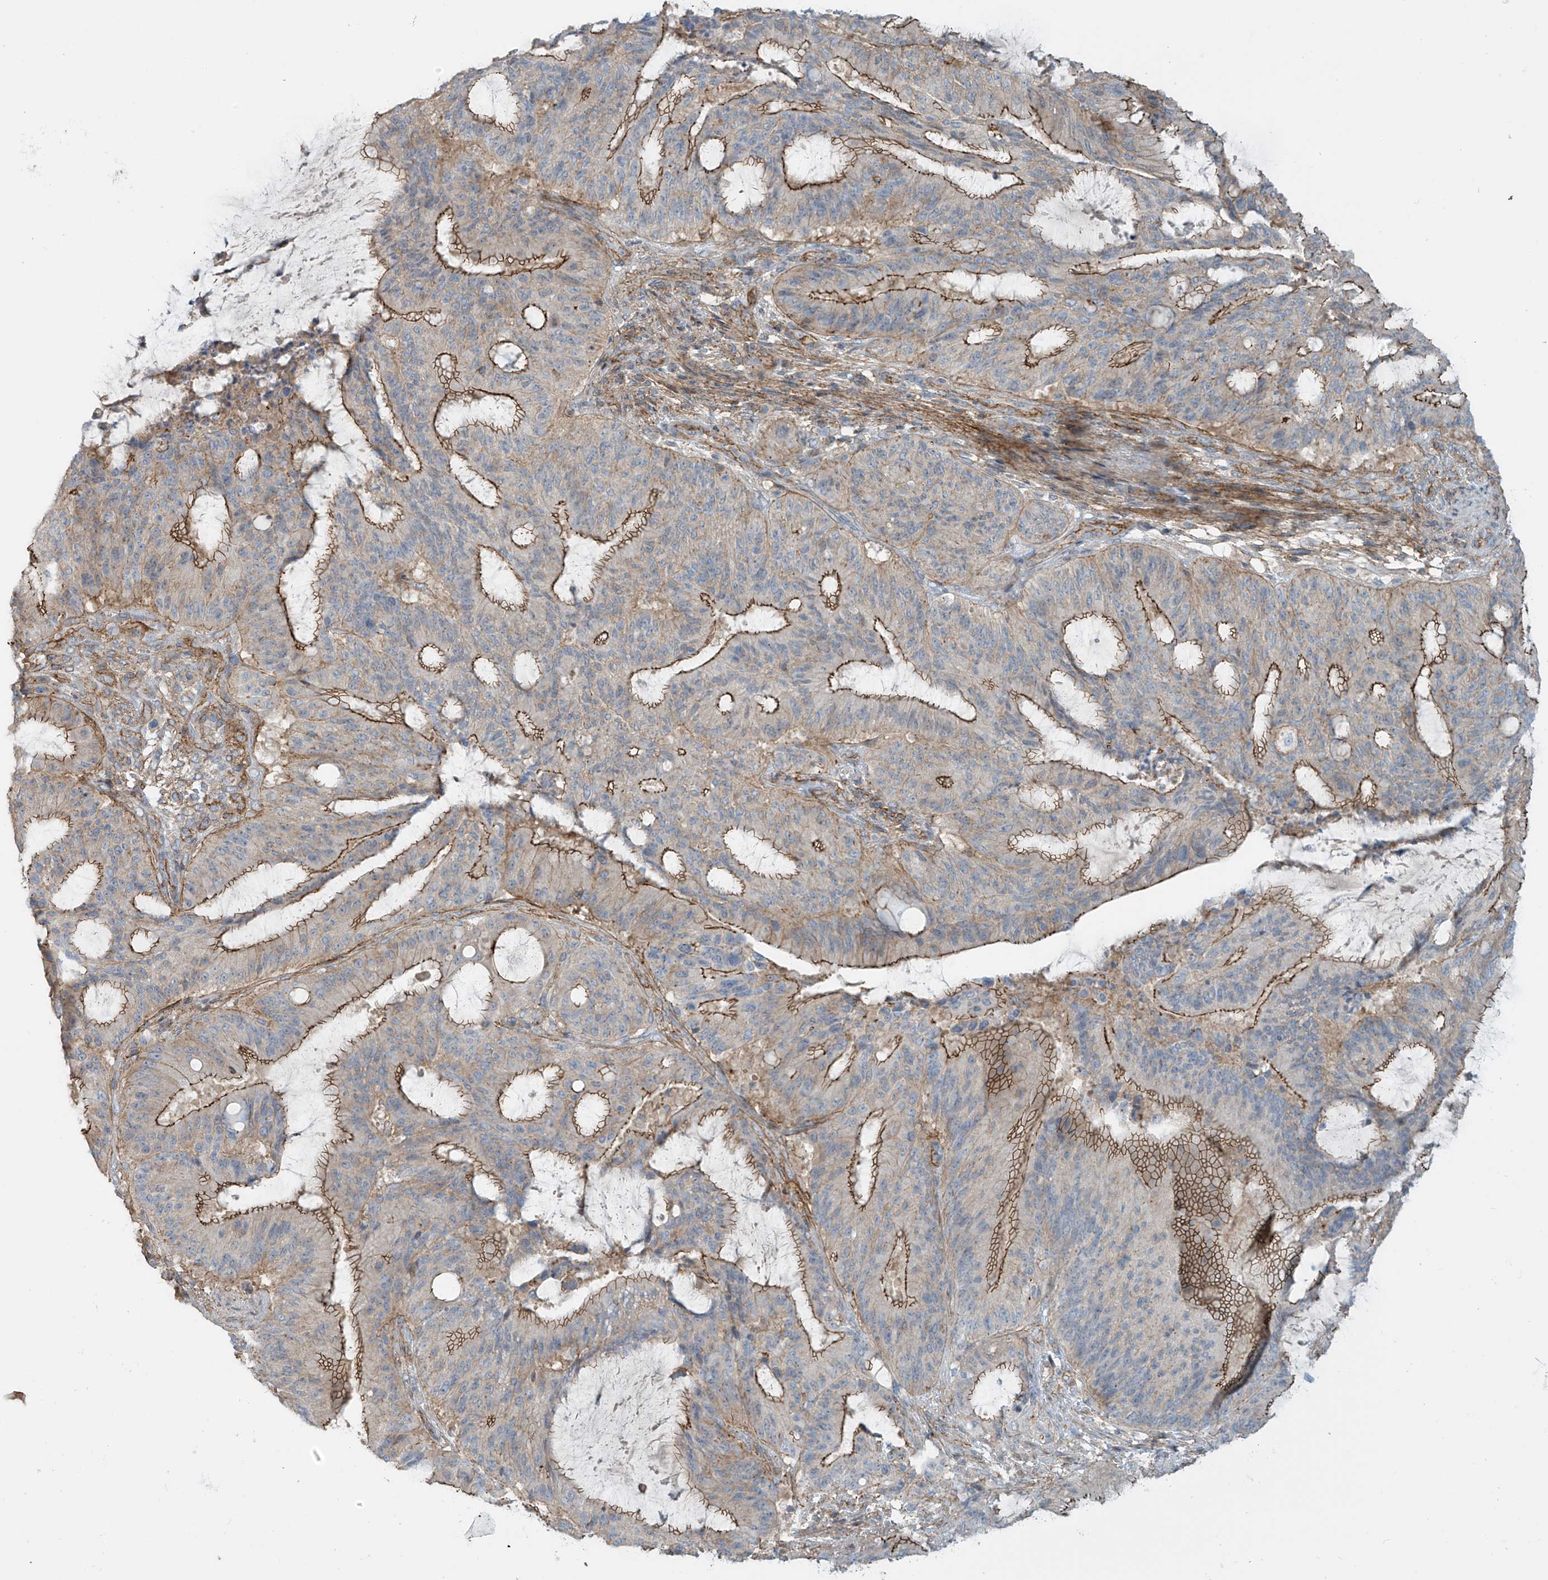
{"staining": {"intensity": "moderate", "quantity": ">75%", "location": "cytoplasmic/membranous"}, "tissue": "liver cancer", "cell_type": "Tumor cells", "image_type": "cancer", "snomed": [{"axis": "morphology", "description": "Normal tissue, NOS"}, {"axis": "morphology", "description": "Cholangiocarcinoma"}, {"axis": "topography", "description": "Liver"}, {"axis": "topography", "description": "Peripheral nerve tissue"}], "caption": "Liver cancer tissue exhibits moderate cytoplasmic/membranous expression in about >75% of tumor cells, visualized by immunohistochemistry.", "gene": "SLC9A2", "patient": {"sex": "female", "age": 73}}